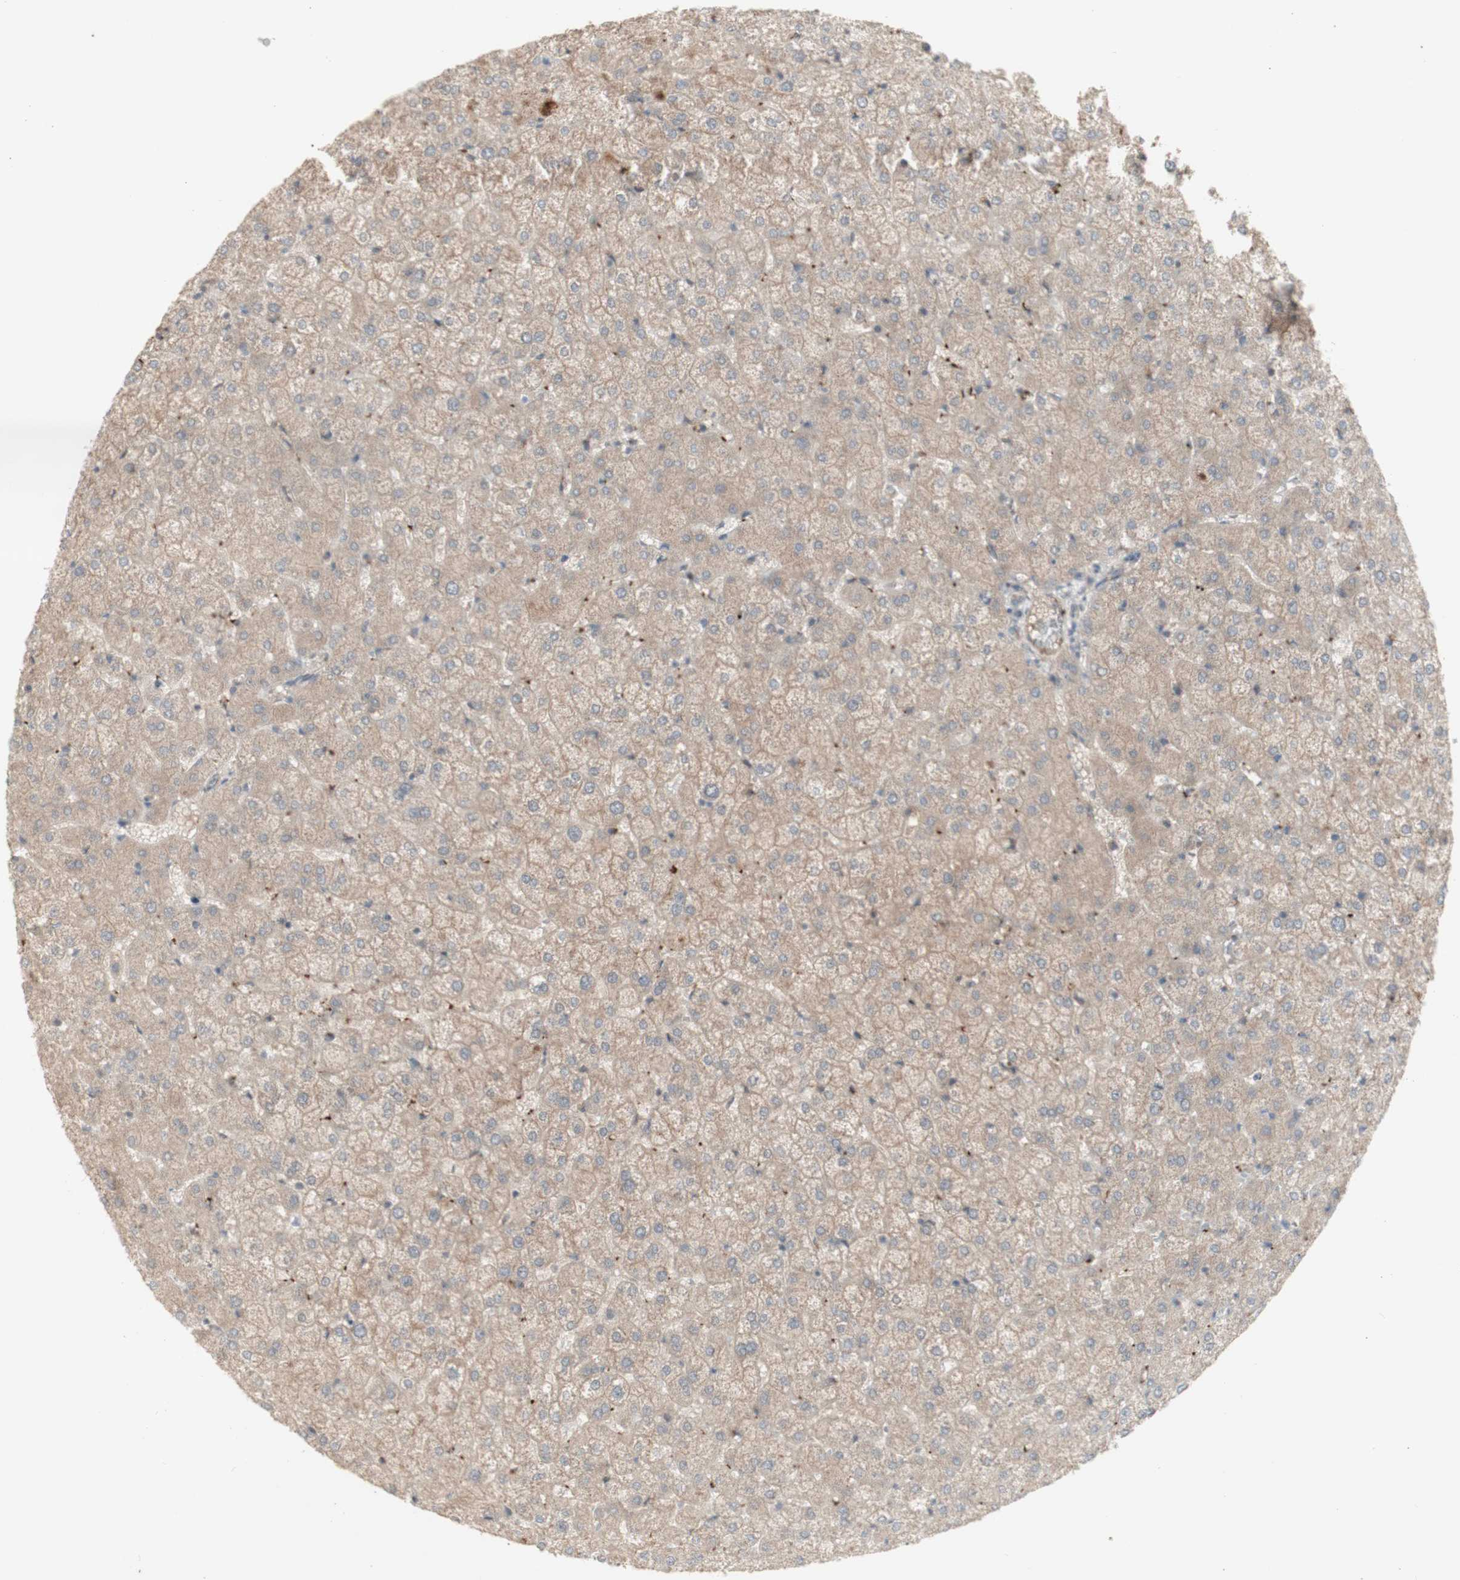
{"staining": {"intensity": "weak", "quantity": ">75%", "location": "cytoplasmic/membranous"}, "tissue": "liver", "cell_type": "Cholangiocytes", "image_type": "normal", "snomed": [{"axis": "morphology", "description": "Normal tissue, NOS"}, {"axis": "topography", "description": "Liver"}], "caption": "DAB (3,3'-diaminobenzidine) immunohistochemical staining of benign liver exhibits weak cytoplasmic/membranous protein staining in about >75% of cholangiocytes. (DAB (3,3'-diaminobenzidine) IHC, brown staining for protein, blue staining for nuclei).", "gene": "ALOX12", "patient": {"sex": "female", "age": 32}}